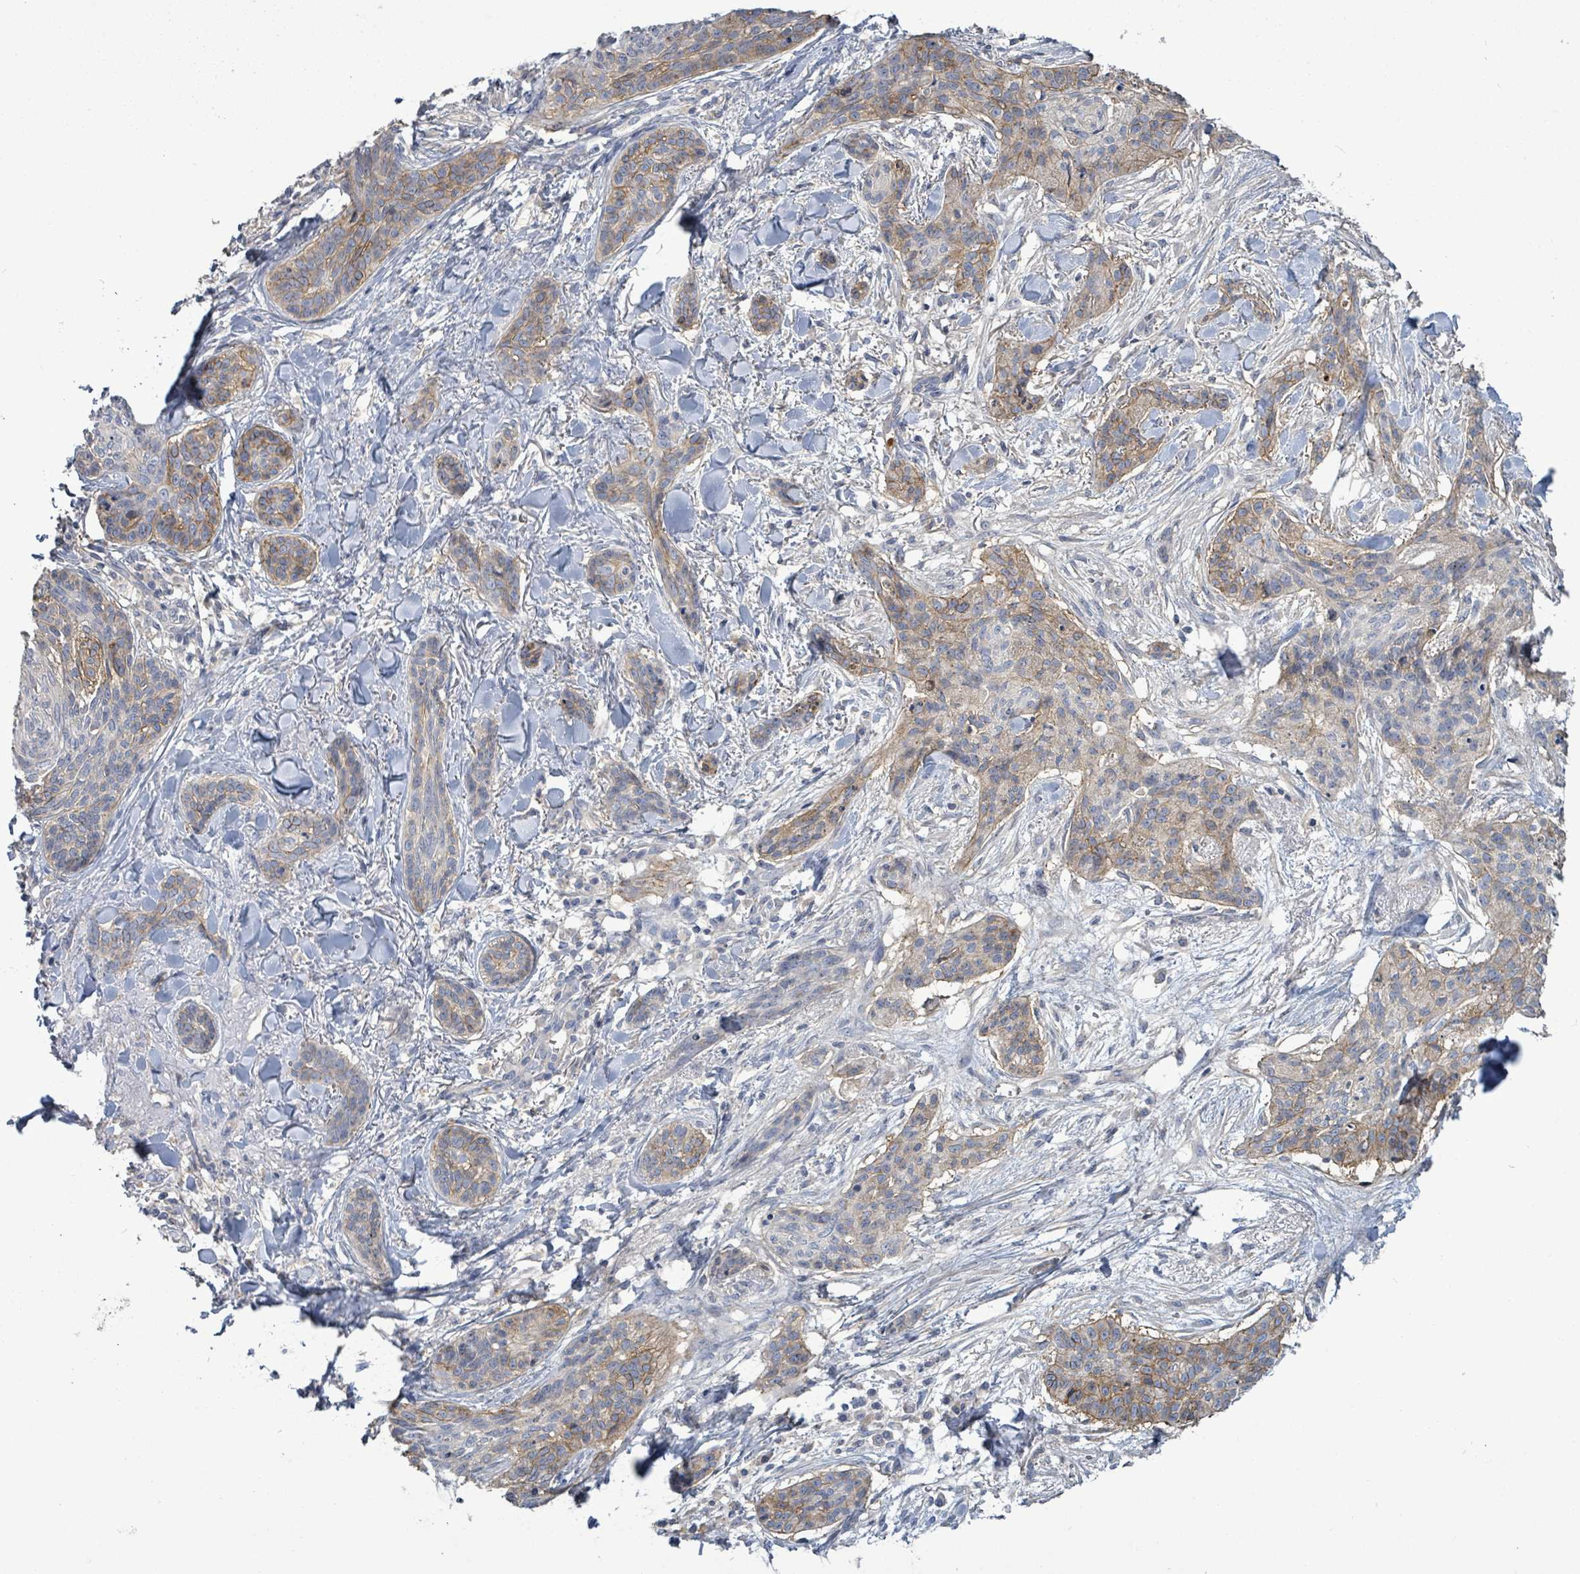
{"staining": {"intensity": "weak", "quantity": "25%-75%", "location": "cytoplasmic/membranous"}, "tissue": "skin cancer", "cell_type": "Tumor cells", "image_type": "cancer", "snomed": [{"axis": "morphology", "description": "Basal cell carcinoma"}, {"axis": "topography", "description": "Skin"}], "caption": "Human skin cancer (basal cell carcinoma) stained with a brown dye demonstrates weak cytoplasmic/membranous positive positivity in approximately 25%-75% of tumor cells.", "gene": "KRAS", "patient": {"sex": "male", "age": 52}}